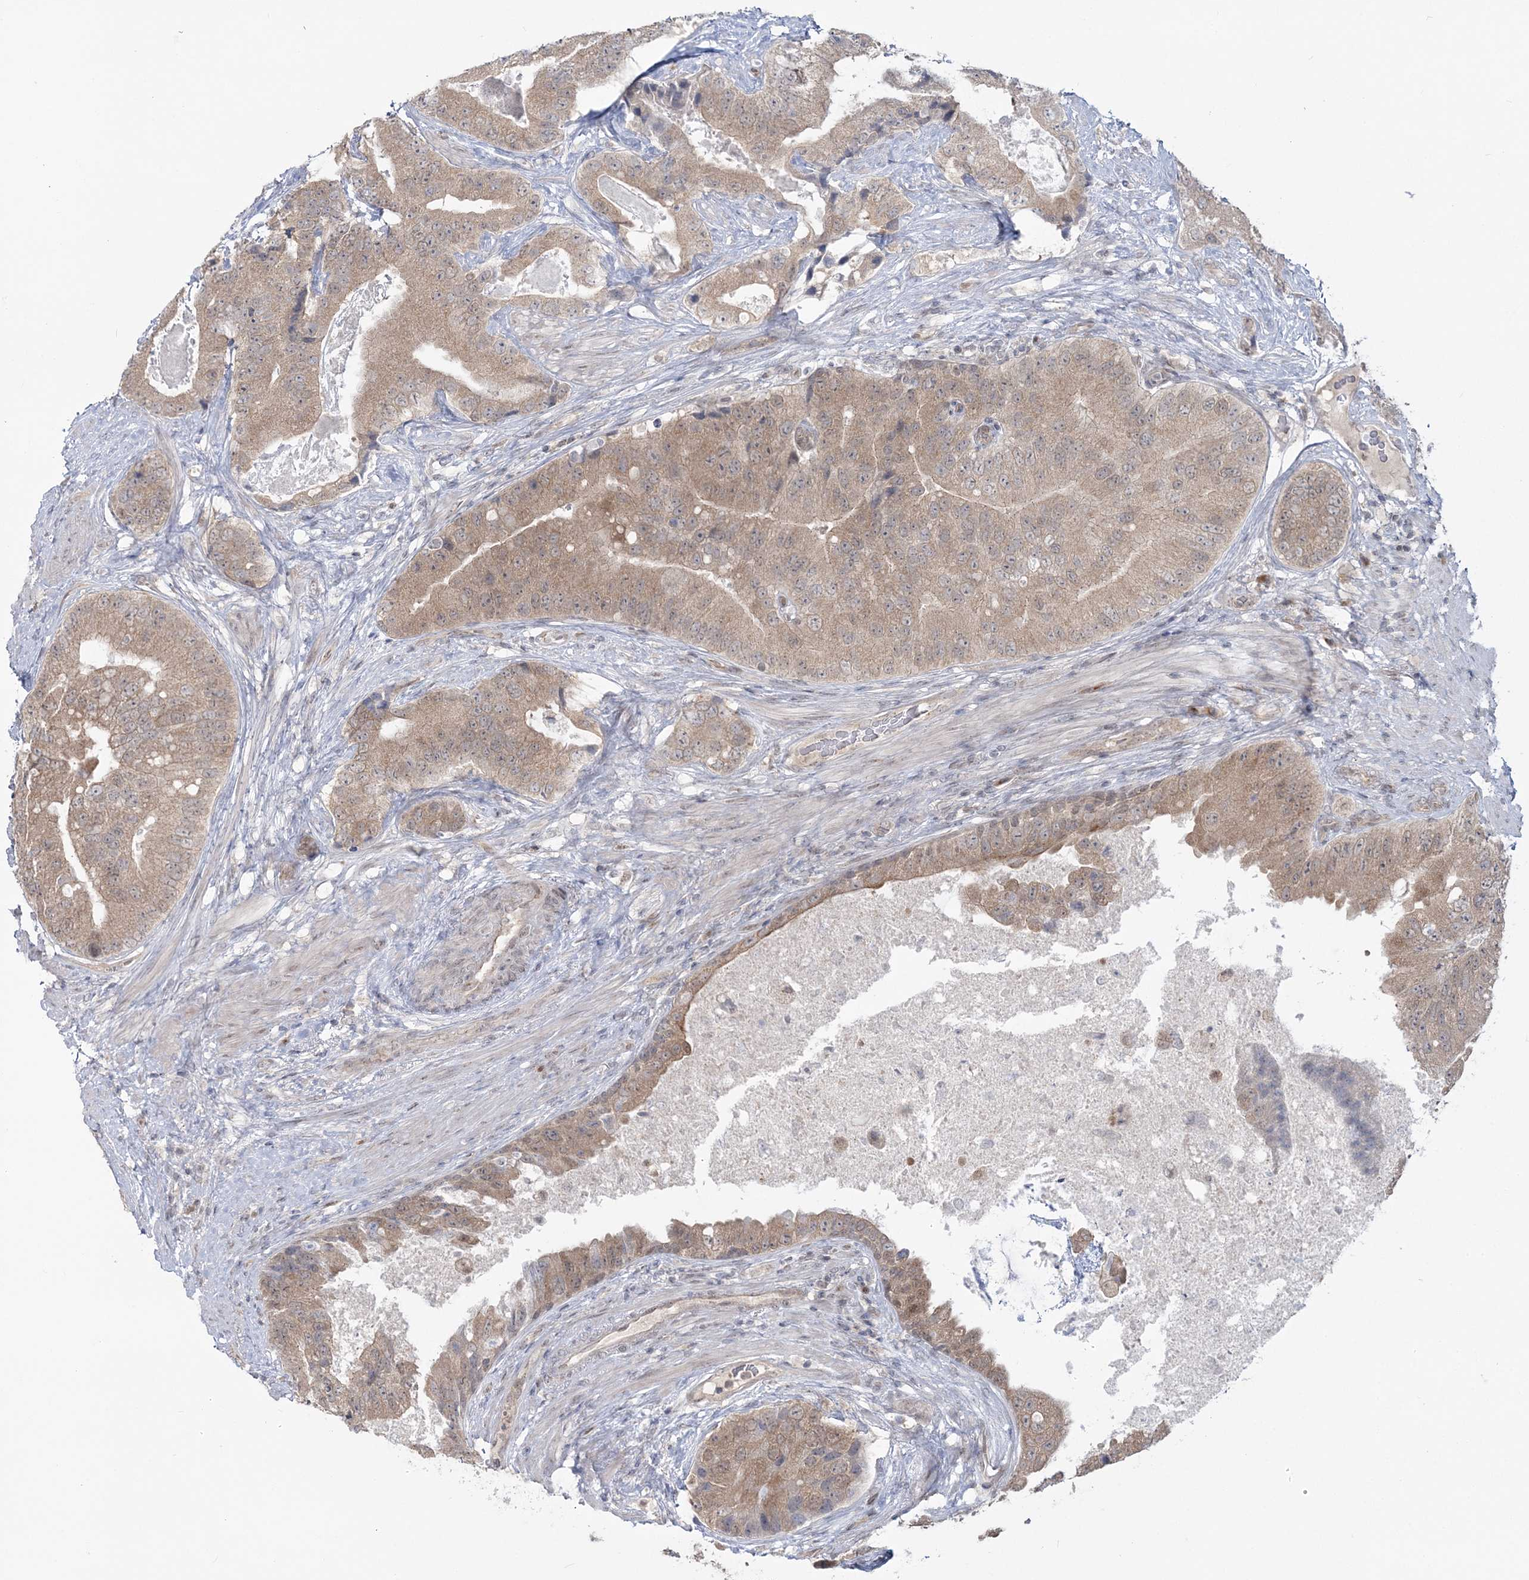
{"staining": {"intensity": "moderate", "quantity": ">75%", "location": "cytoplasmic/membranous"}, "tissue": "prostate cancer", "cell_type": "Tumor cells", "image_type": "cancer", "snomed": [{"axis": "morphology", "description": "Adenocarcinoma, High grade"}, {"axis": "topography", "description": "Prostate"}], "caption": "Protein staining by immunohistochemistry reveals moderate cytoplasmic/membranous expression in about >75% of tumor cells in prostate adenocarcinoma (high-grade). (brown staining indicates protein expression, while blue staining denotes nuclei).", "gene": "ZFAND6", "patient": {"sex": "male", "age": 70}}